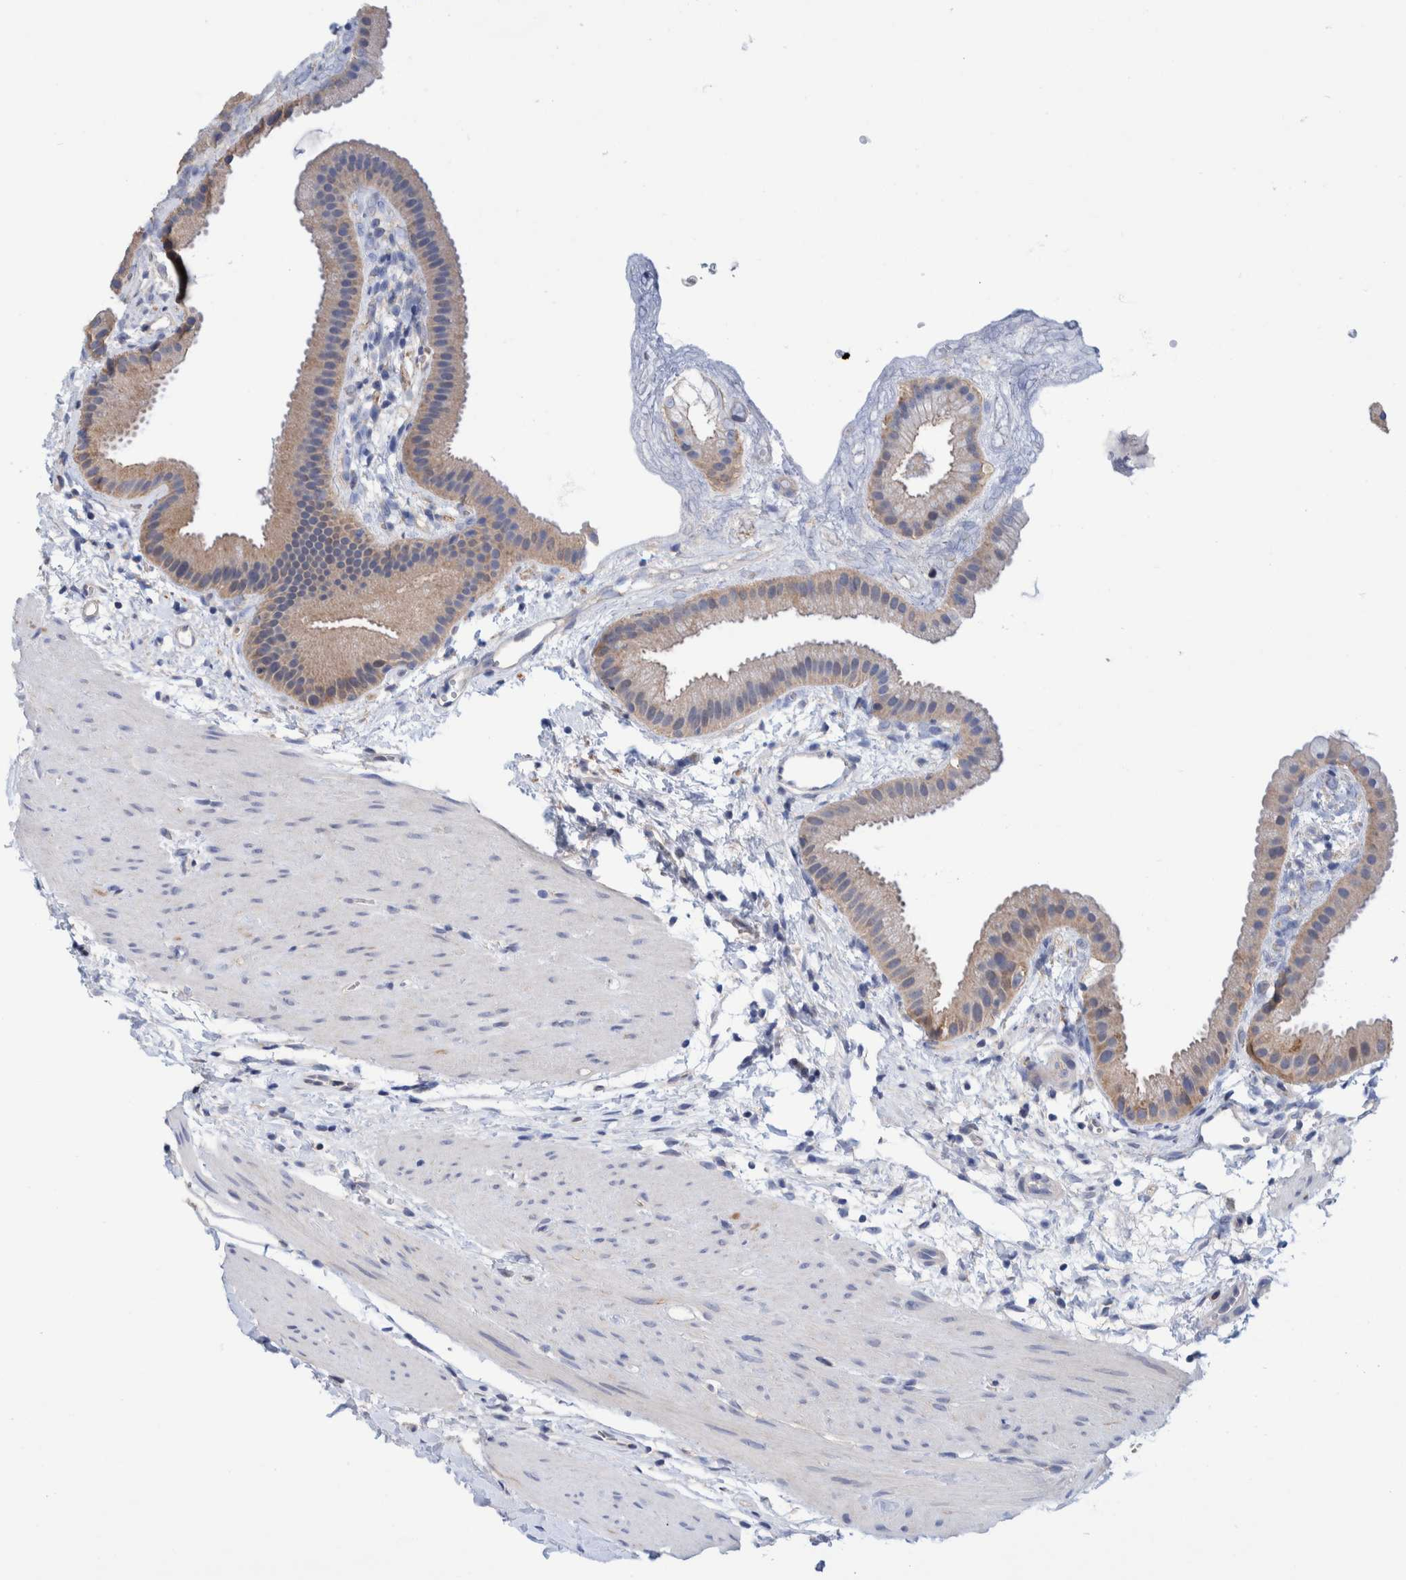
{"staining": {"intensity": "moderate", "quantity": ">75%", "location": "cytoplasmic/membranous,nuclear"}, "tissue": "gallbladder", "cell_type": "Glandular cells", "image_type": "normal", "snomed": [{"axis": "morphology", "description": "Normal tissue, NOS"}, {"axis": "topography", "description": "Gallbladder"}], "caption": "Immunohistochemistry photomicrograph of normal gallbladder: human gallbladder stained using immunohistochemistry (IHC) exhibits medium levels of moderate protein expression localized specifically in the cytoplasmic/membranous,nuclear of glandular cells, appearing as a cytoplasmic/membranous,nuclear brown color.", "gene": "PFAS", "patient": {"sex": "female", "age": 64}}